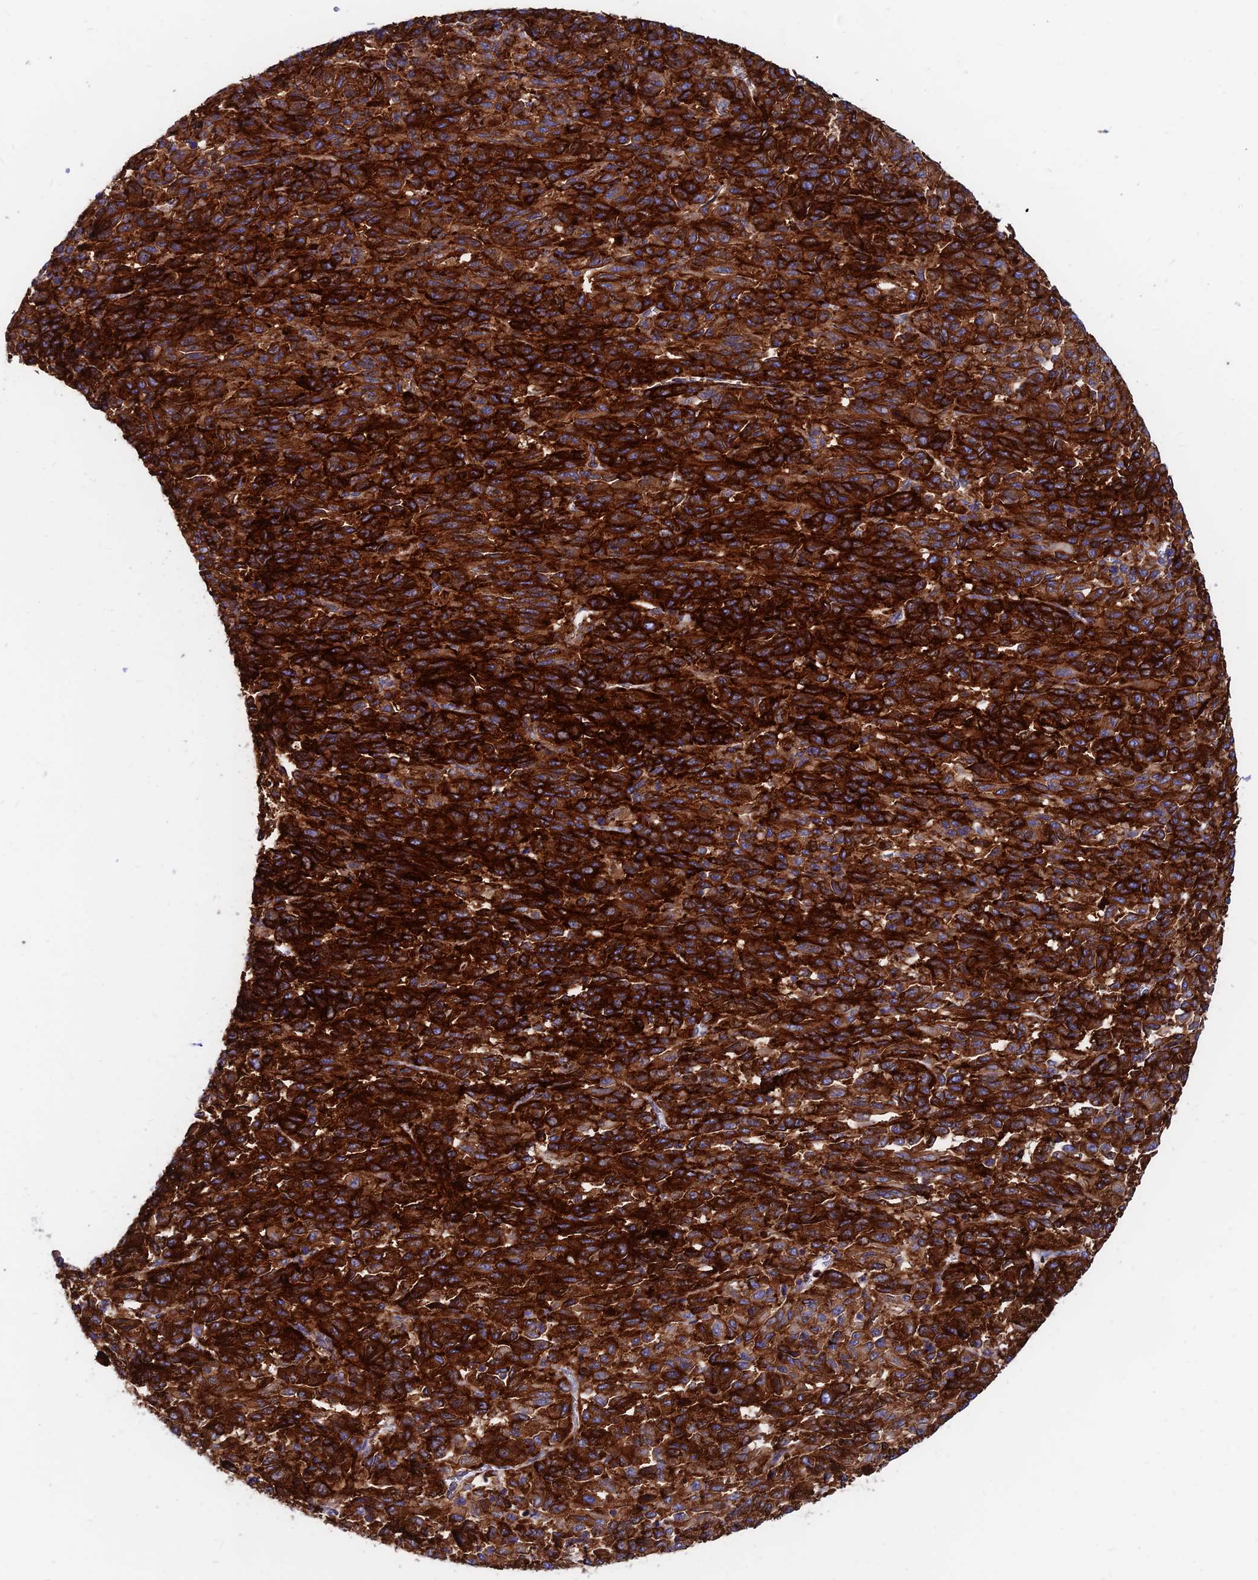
{"staining": {"intensity": "strong", "quantity": ">75%", "location": "cytoplasmic/membranous"}, "tissue": "melanoma", "cell_type": "Tumor cells", "image_type": "cancer", "snomed": [{"axis": "morphology", "description": "Malignant melanoma, Metastatic site"}, {"axis": "topography", "description": "Lung"}], "caption": "Melanoma stained with DAB (3,3'-diaminobenzidine) immunohistochemistry (IHC) shows high levels of strong cytoplasmic/membranous staining in about >75% of tumor cells. The staining was performed using DAB (3,3'-diaminobenzidine), with brown indicating positive protein expression. Nuclei are stained blue with hematoxylin.", "gene": "SPNS1", "patient": {"sex": "male", "age": 64}}